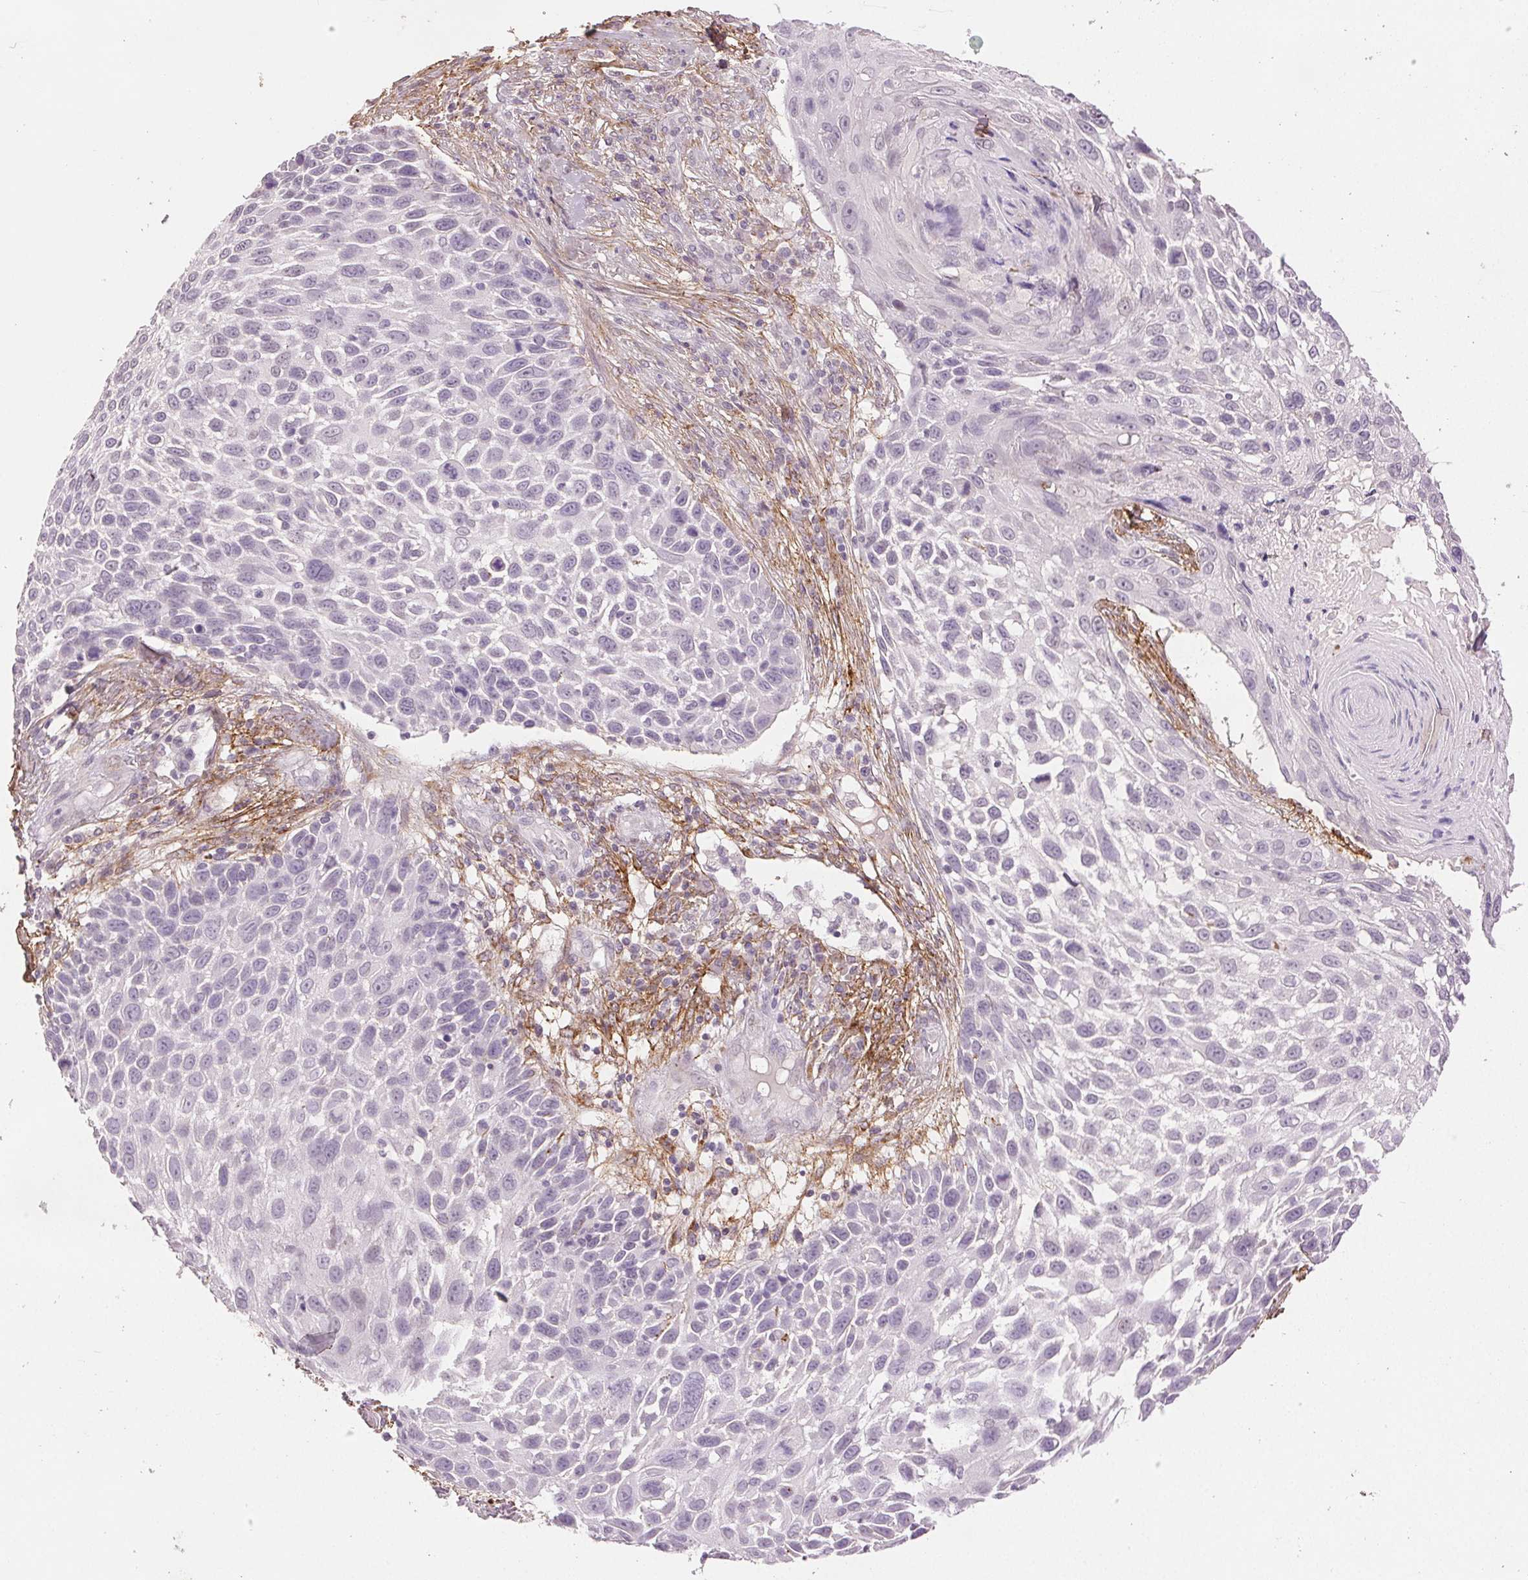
{"staining": {"intensity": "negative", "quantity": "none", "location": "none"}, "tissue": "skin cancer", "cell_type": "Tumor cells", "image_type": "cancer", "snomed": [{"axis": "morphology", "description": "Squamous cell carcinoma, NOS"}, {"axis": "topography", "description": "Skin"}], "caption": "Photomicrograph shows no protein positivity in tumor cells of squamous cell carcinoma (skin) tissue. (Brightfield microscopy of DAB immunohistochemistry (IHC) at high magnification).", "gene": "FBN1", "patient": {"sex": "male", "age": 92}}